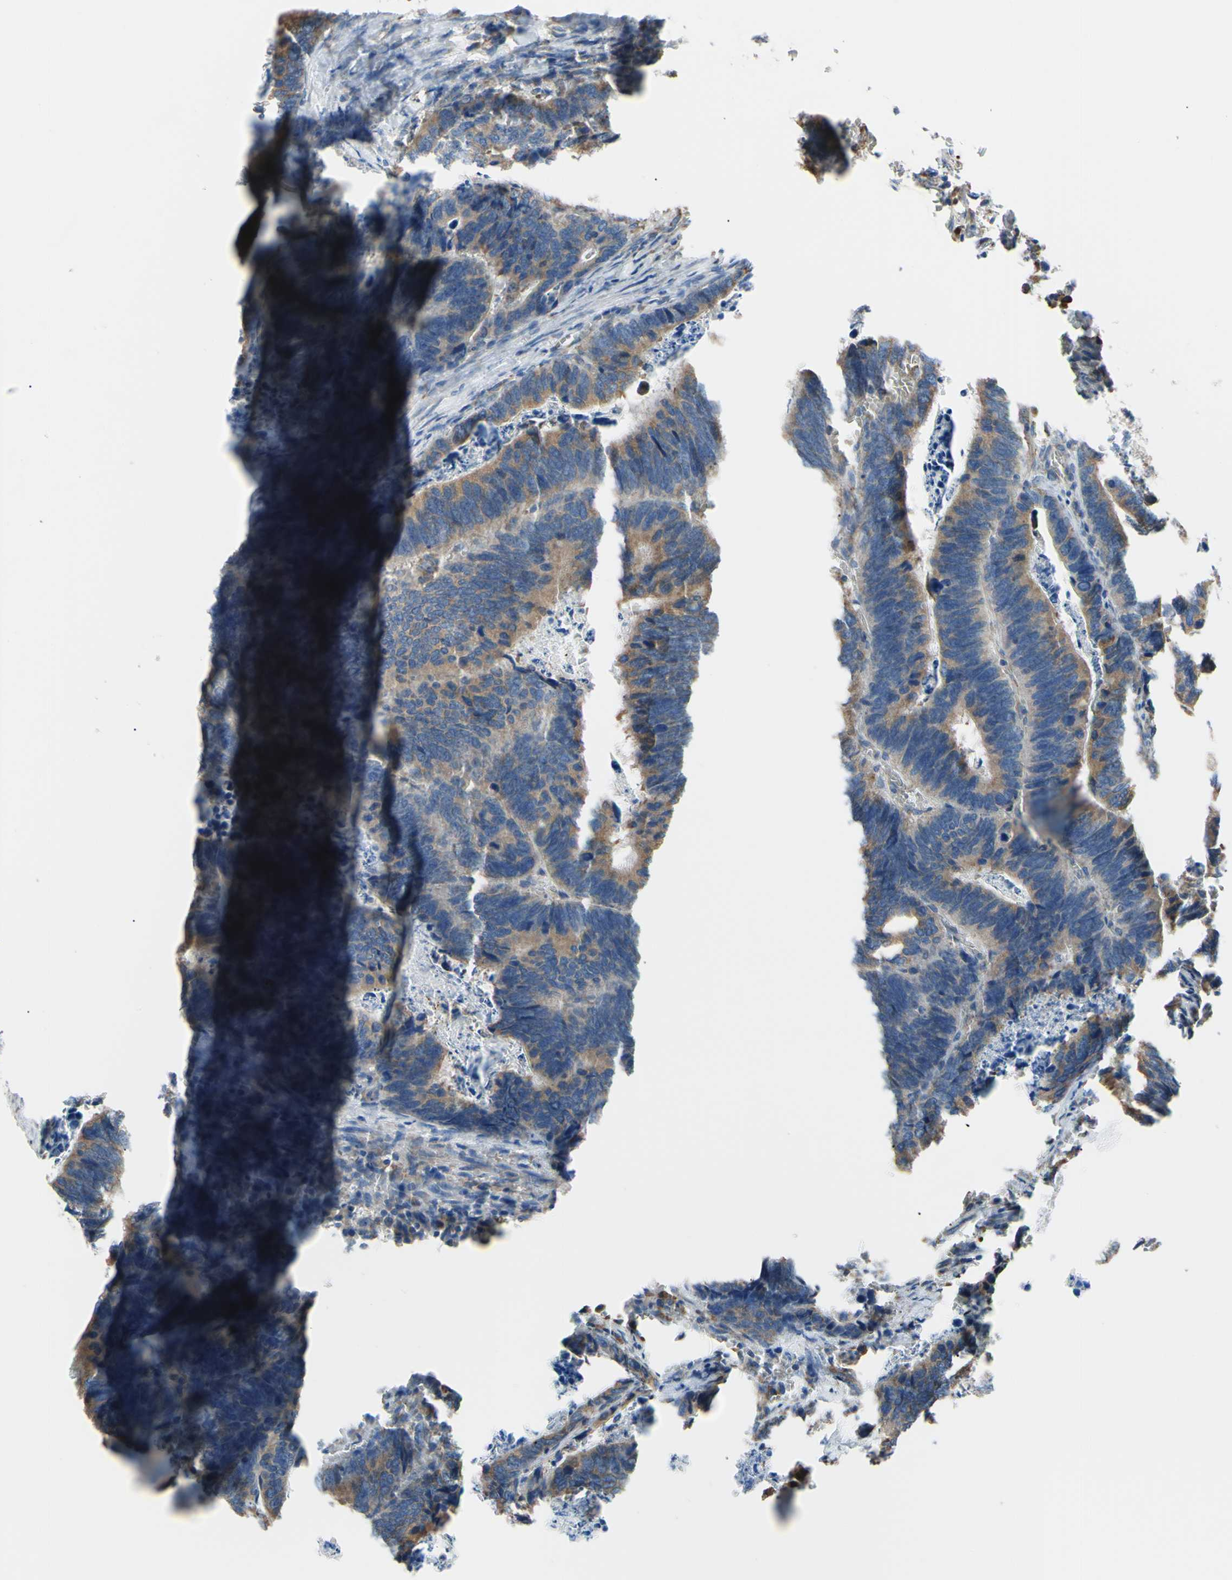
{"staining": {"intensity": "moderate", "quantity": ">75%", "location": "cytoplasmic/membranous"}, "tissue": "colorectal cancer", "cell_type": "Tumor cells", "image_type": "cancer", "snomed": [{"axis": "morphology", "description": "Adenocarcinoma, NOS"}, {"axis": "topography", "description": "Colon"}], "caption": "Immunohistochemistry (IHC) (DAB) staining of colorectal cancer (adenocarcinoma) exhibits moderate cytoplasmic/membranous protein expression in about >75% of tumor cells. Immunohistochemistry (IHC) stains the protein of interest in brown and the nuclei are stained blue.", "gene": "BMF", "patient": {"sex": "male", "age": 72}}